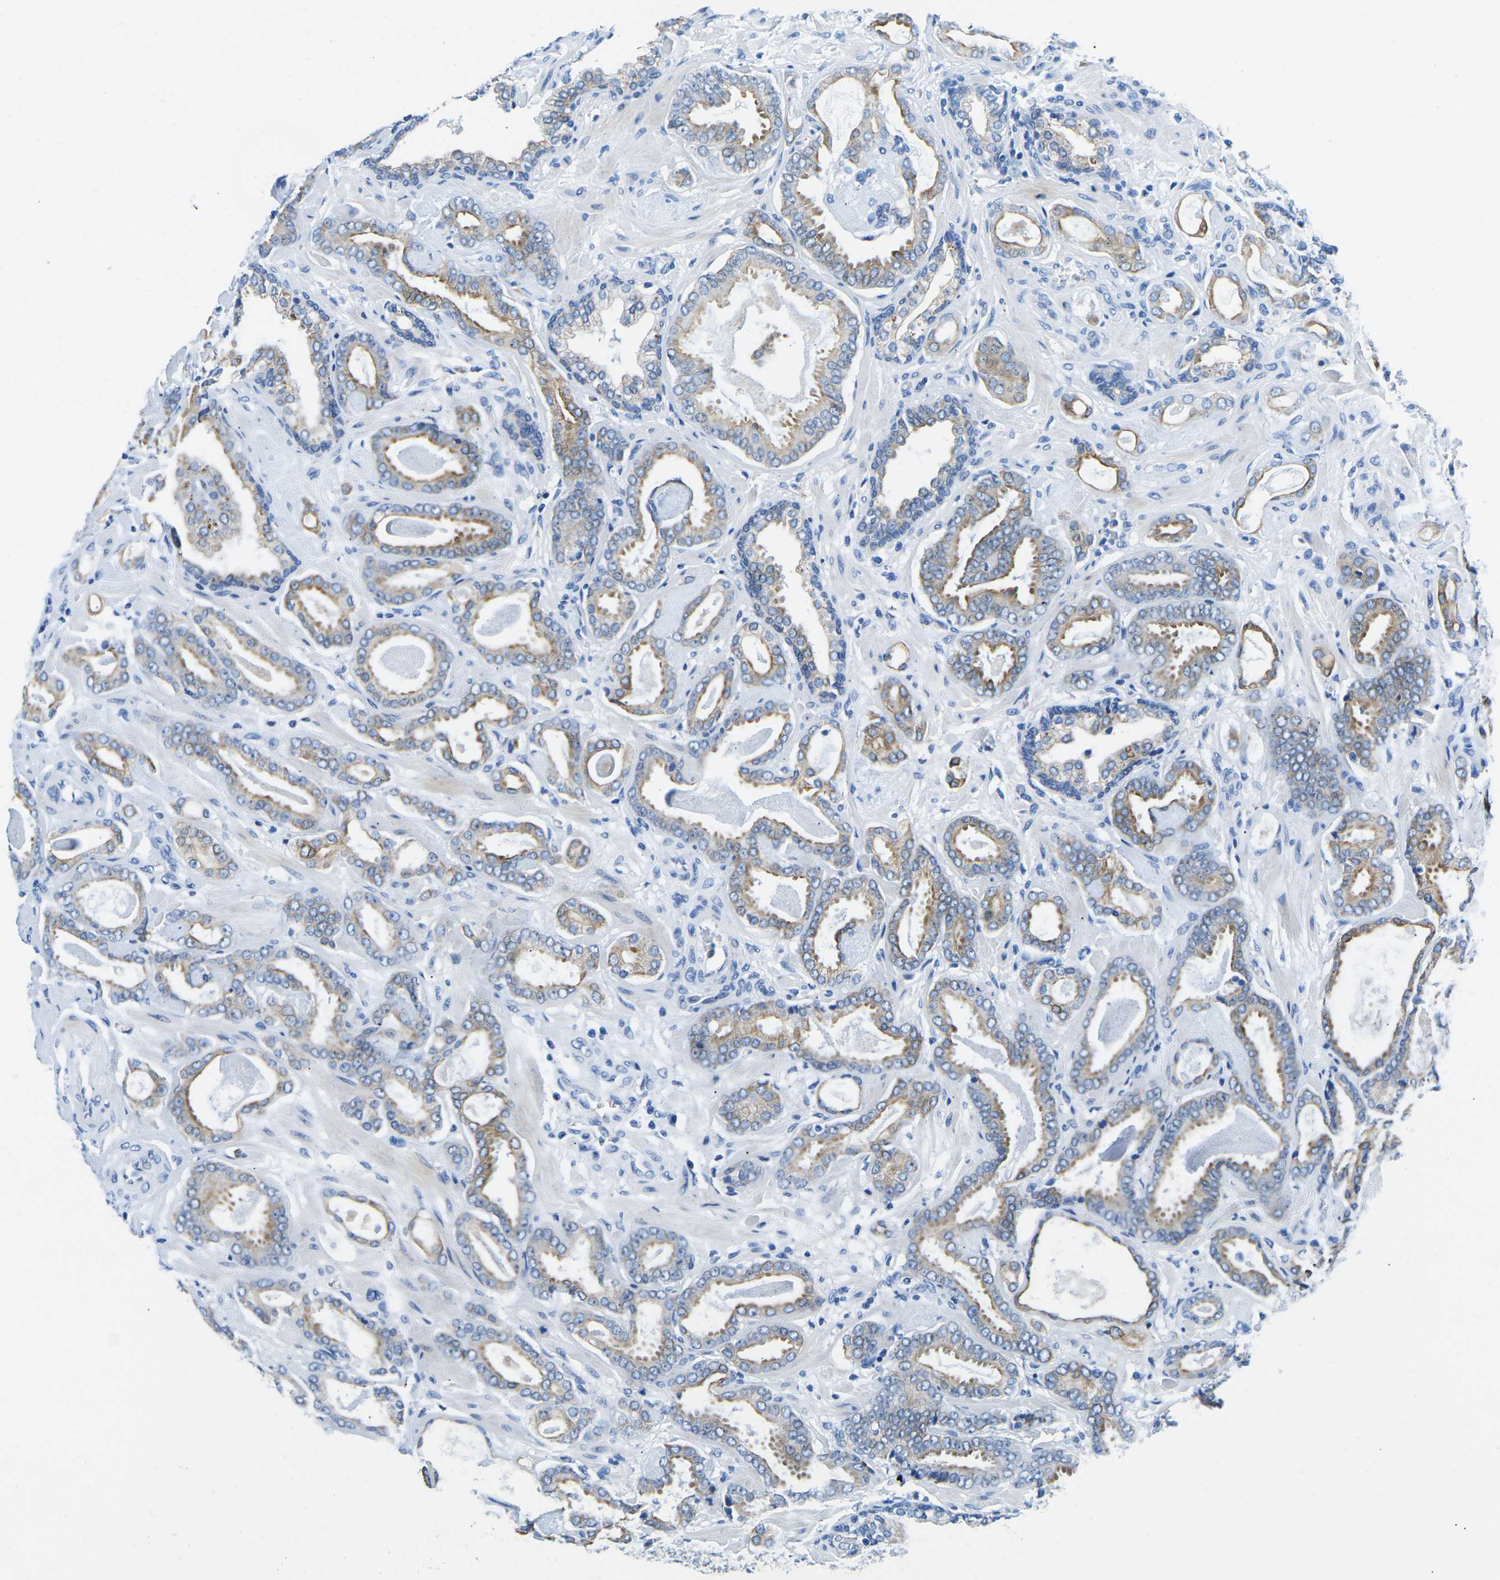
{"staining": {"intensity": "moderate", "quantity": "25%-75%", "location": "cytoplasmic/membranous"}, "tissue": "prostate cancer", "cell_type": "Tumor cells", "image_type": "cancer", "snomed": [{"axis": "morphology", "description": "Adenocarcinoma, Low grade"}, {"axis": "topography", "description": "Prostate"}], "caption": "Adenocarcinoma (low-grade) (prostate) tissue displays moderate cytoplasmic/membranous positivity in approximately 25%-75% of tumor cells", "gene": "TM6SF1", "patient": {"sex": "male", "age": 53}}